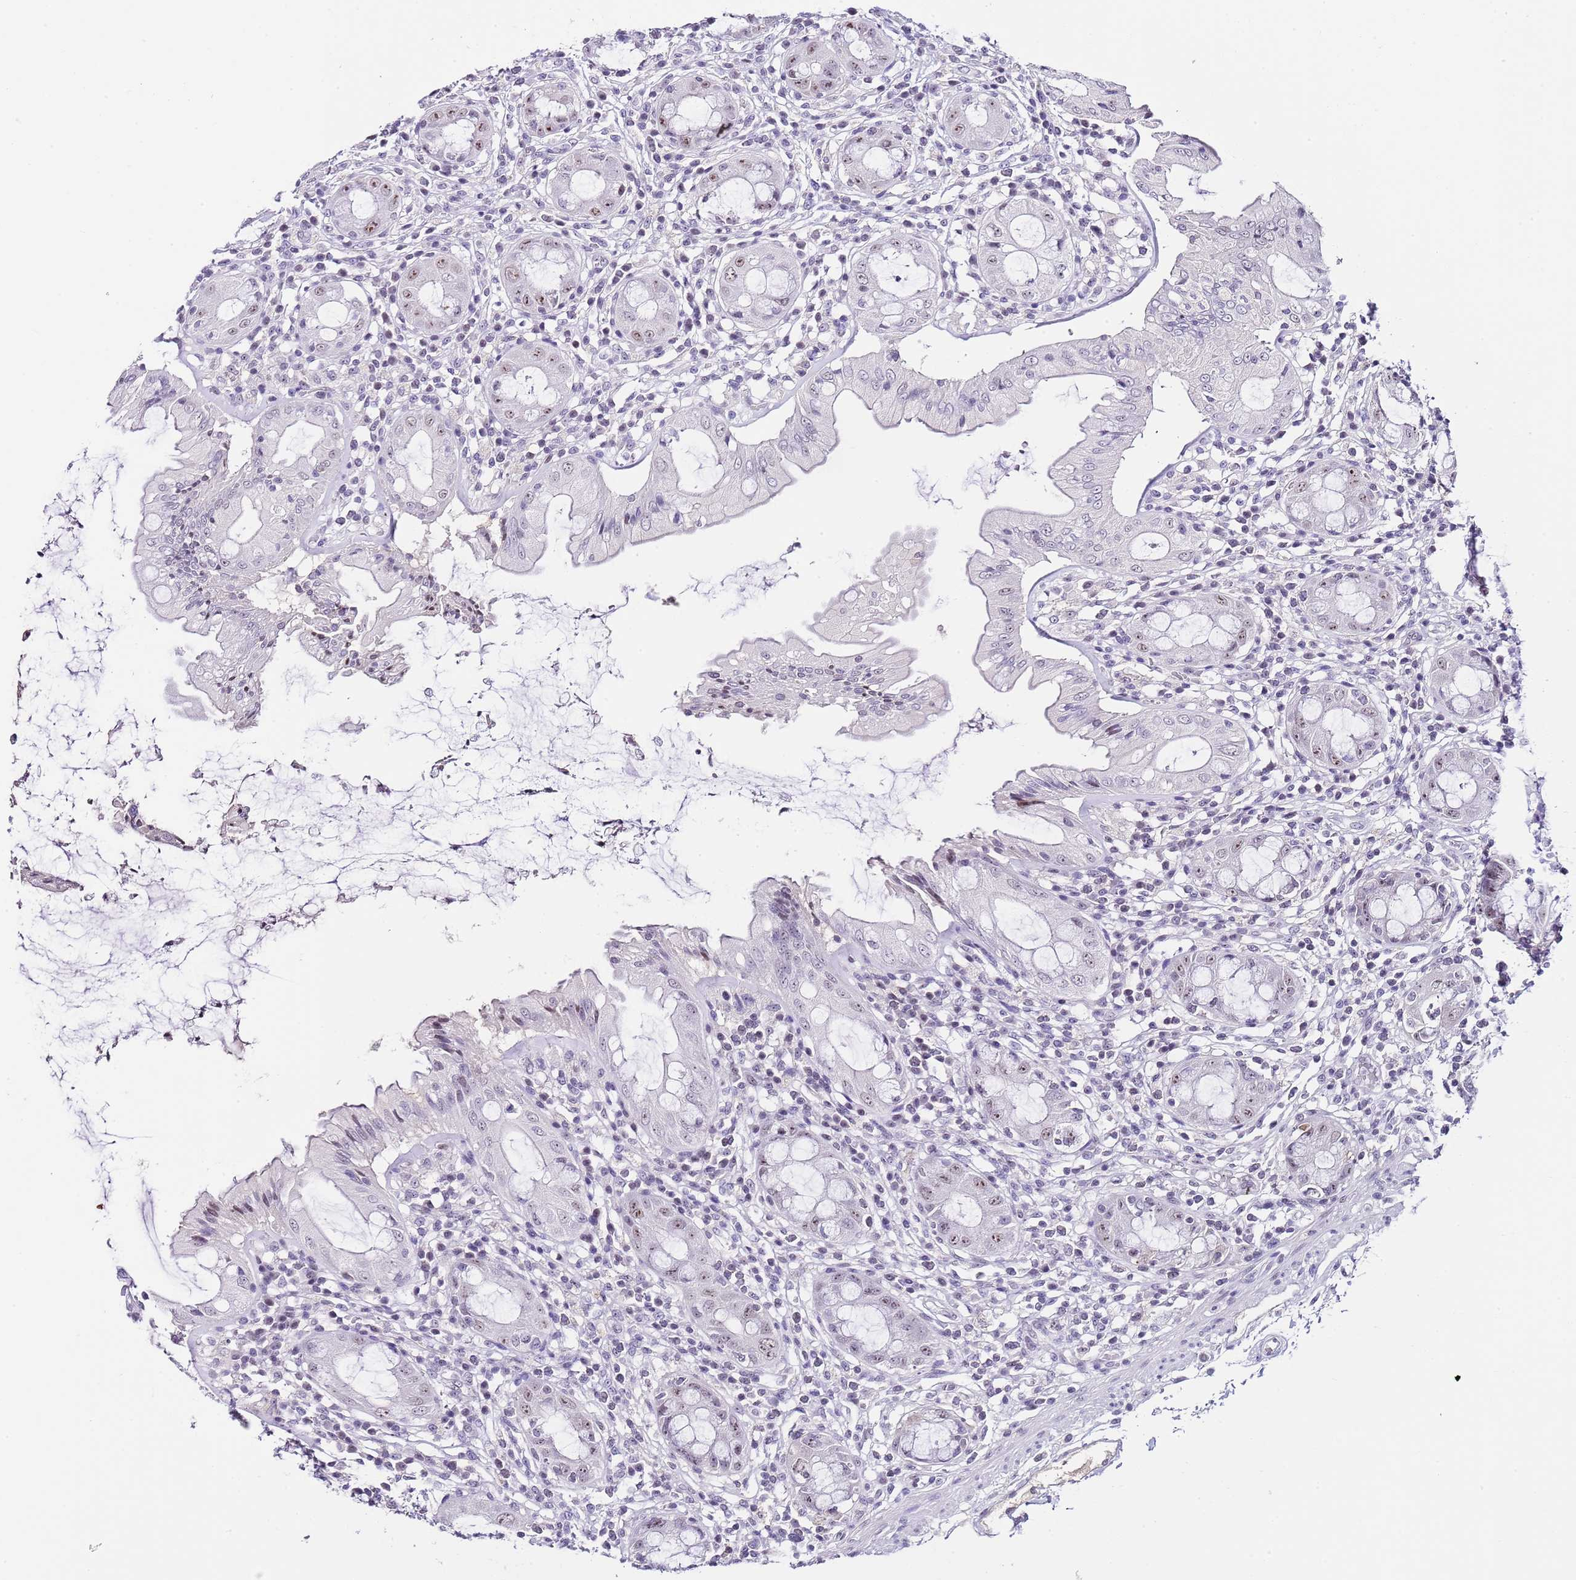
{"staining": {"intensity": "weak", "quantity": "25%-75%", "location": "nuclear"}, "tissue": "rectum", "cell_type": "Glandular cells", "image_type": "normal", "snomed": [{"axis": "morphology", "description": "Normal tissue, NOS"}, {"axis": "topography", "description": "Rectum"}], "caption": "Weak nuclear protein staining is identified in approximately 25%-75% of glandular cells in rectum. (DAB (3,3'-diaminobenzidine) IHC with brightfield microscopy, high magnification).", "gene": "NOP56", "patient": {"sex": "female", "age": 57}}